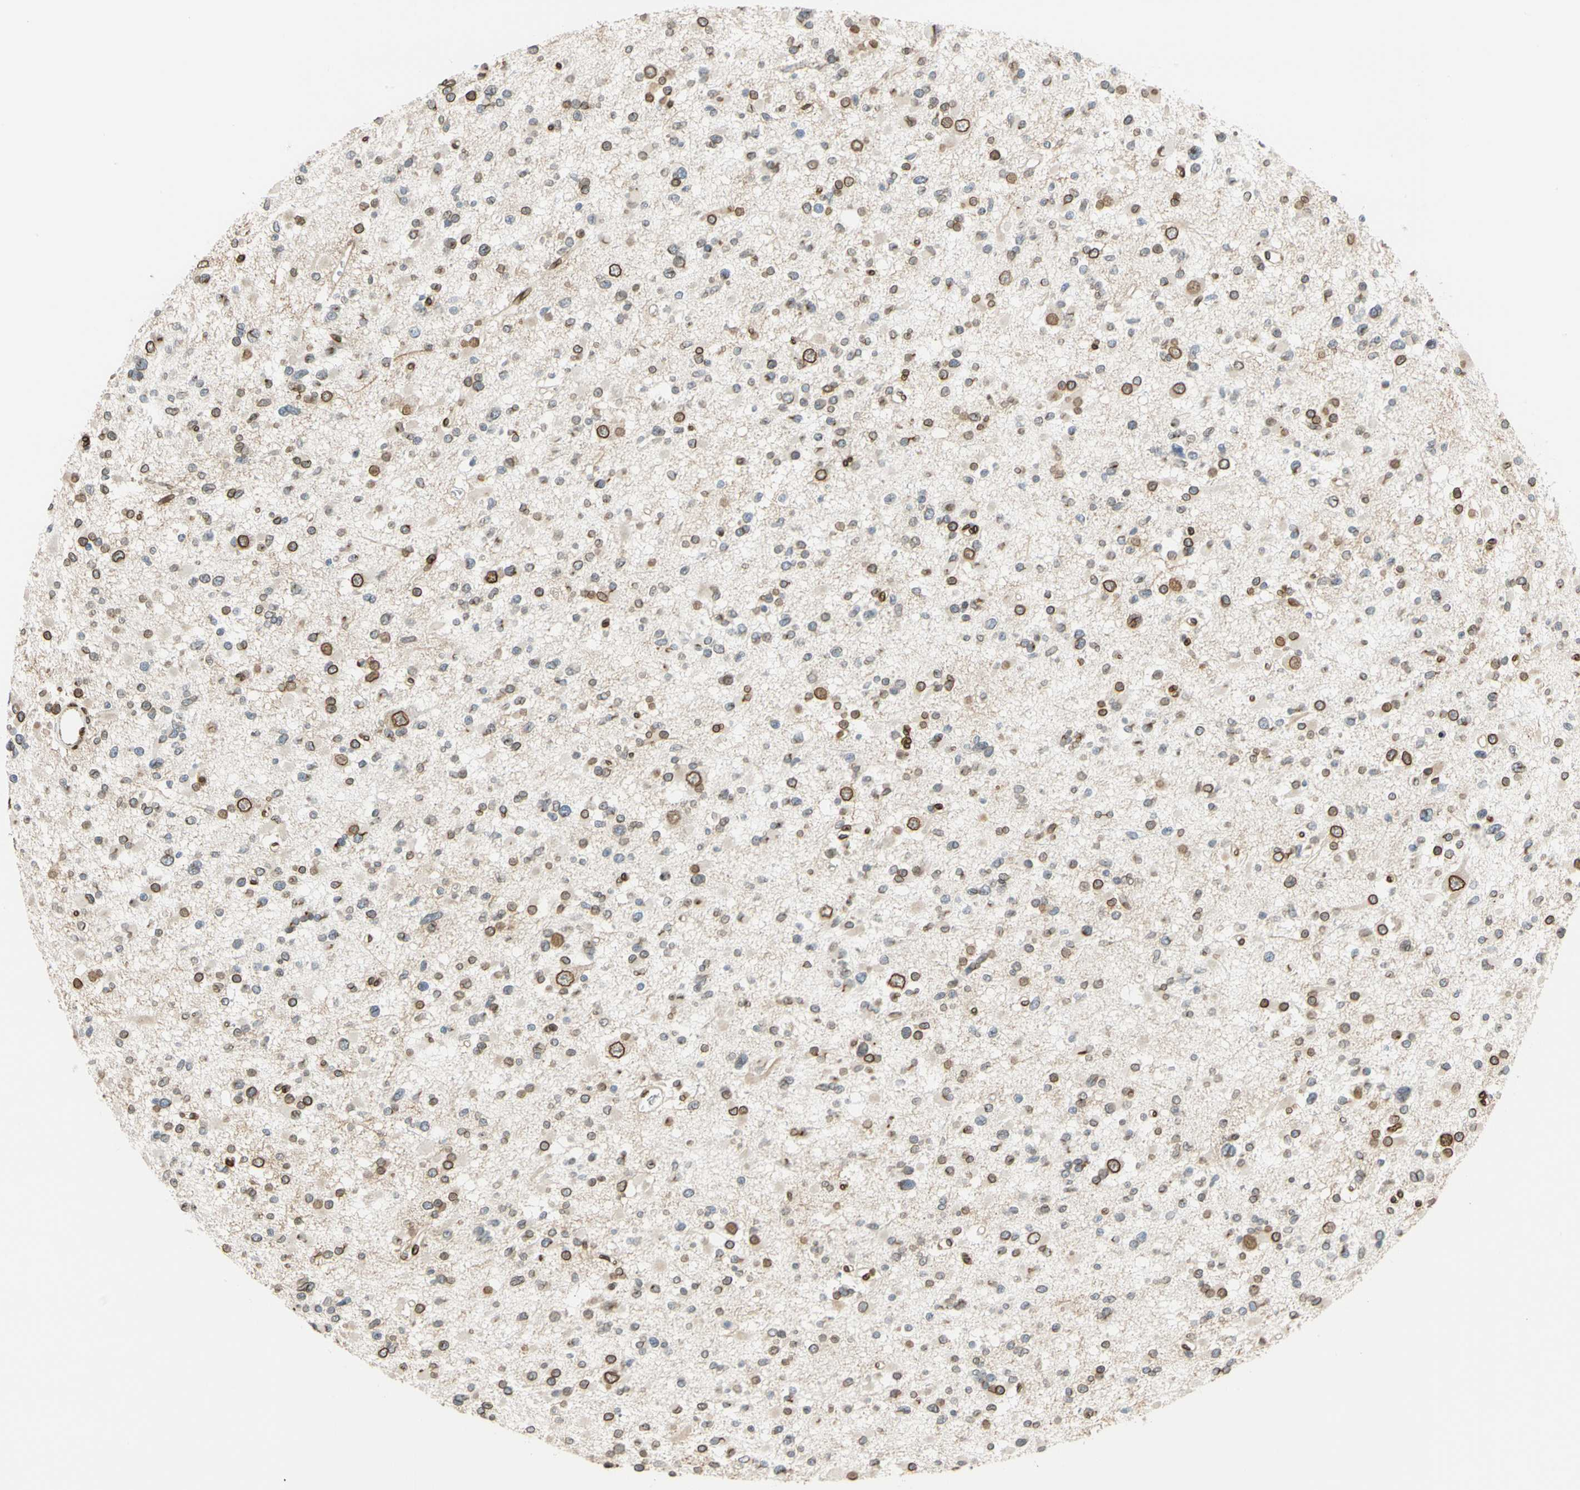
{"staining": {"intensity": "strong", "quantity": "25%-75%", "location": "cytoplasmic/membranous,nuclear"}, "tissue": "glioma", "cell_type": "Tumor cells", "image_type": "cancer", "snomed": [{"axis": "morphology", "description": "Glioma, malignant, Low grade"}, {"axis": "topography", "description": "Brain"}], "caption": "The image shows a brown stain indicating the presence of a protein in the cytoplasmic/membranous and nuclear of tumor cells in malignant glioma (low-grade).", "gene": "SUN1", "patient": {"sex": "female", "age": 22}}